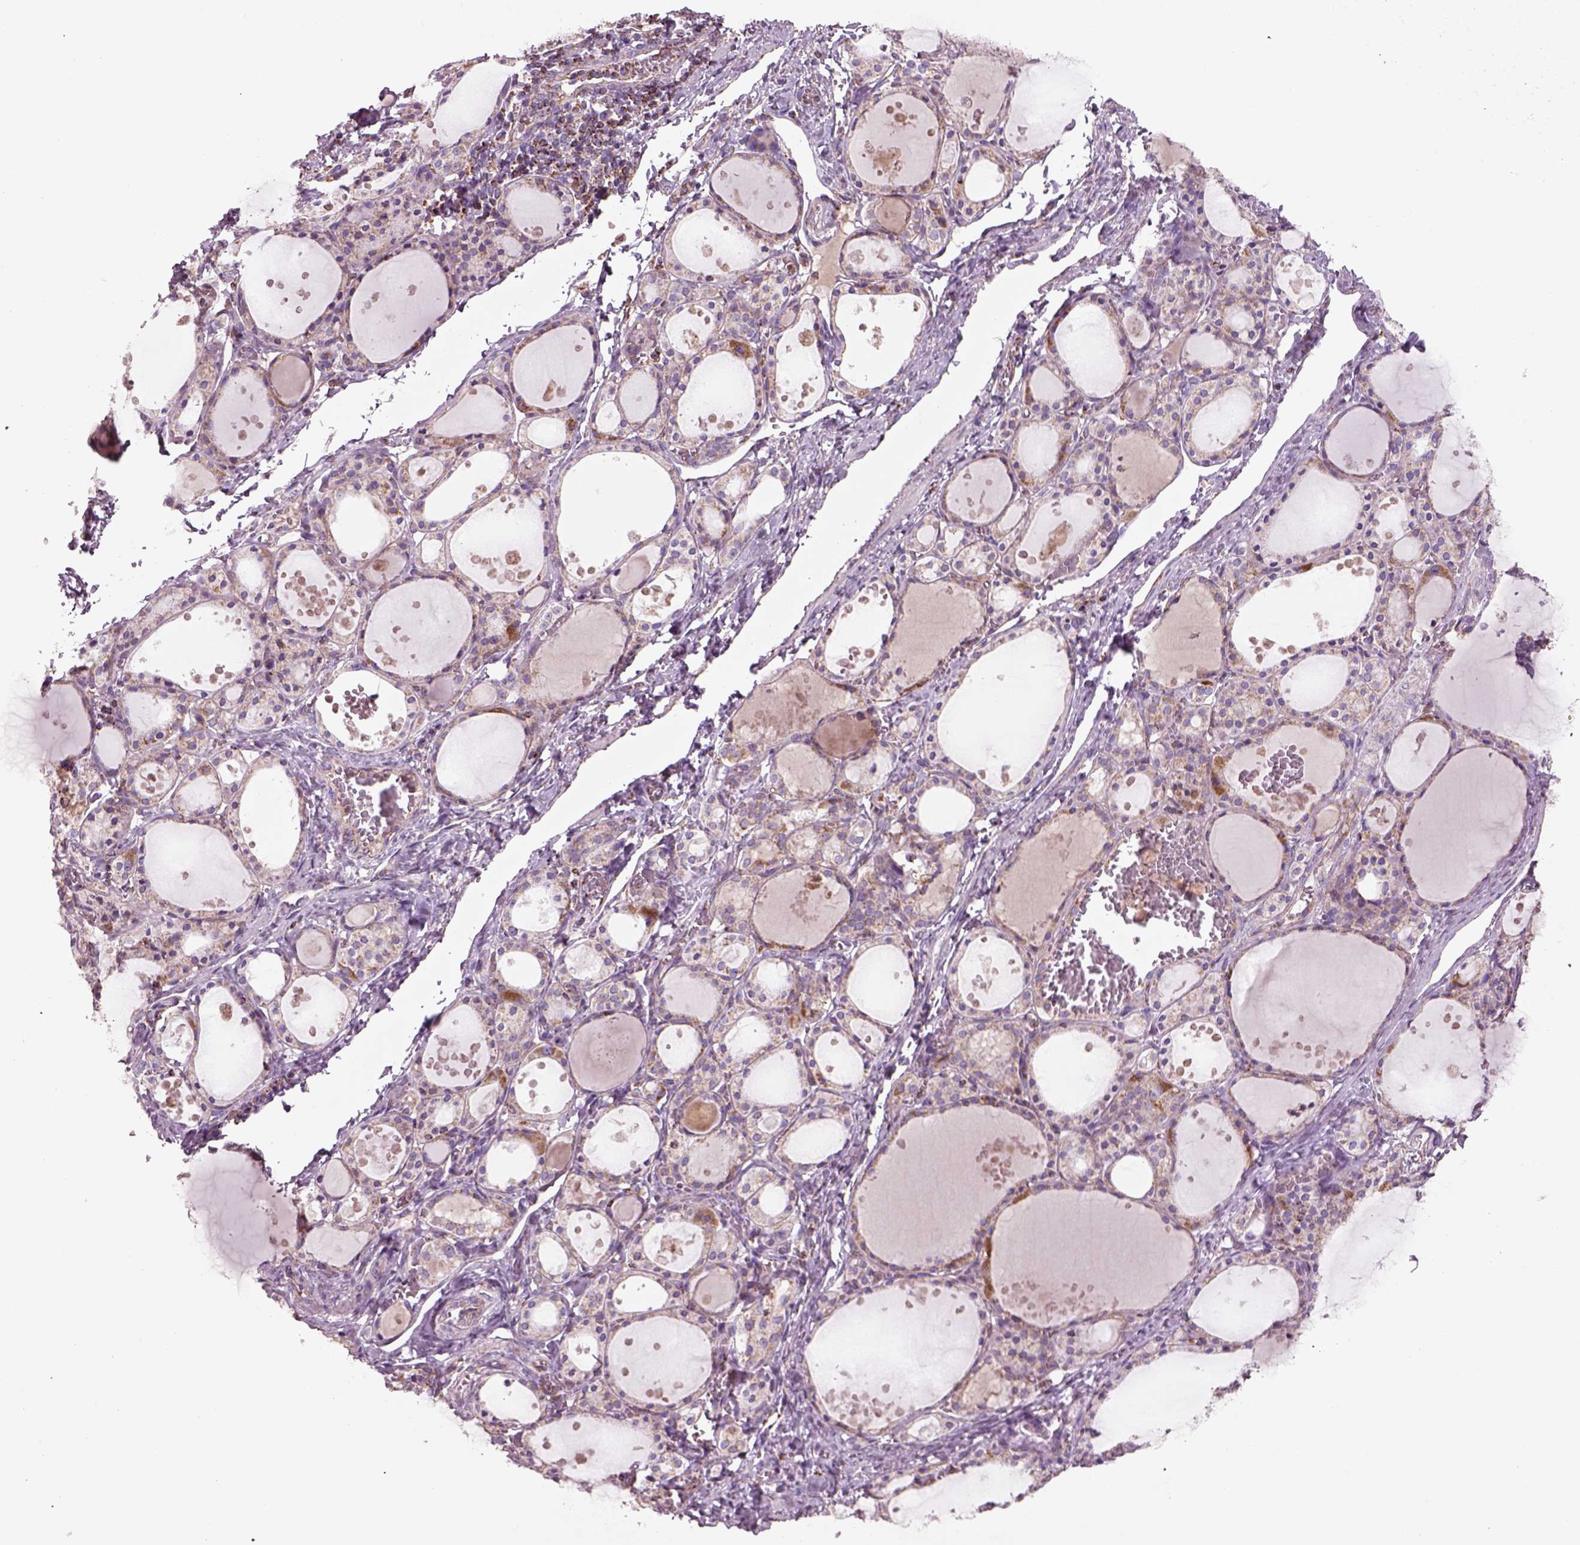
{"staining": {"intensity": "moderate", "quantity": ">75%", "location": "cytoplasmic/membranous"}, "tissue": "thyroid gland", "cell_type": "Glandular cells", "image_type": "normal", "snomed": [{"axis": "morphology", "description": "Normal tissue, NOS"}, {"axis": "topography", "description": "Thyroid gland"}], "caption": "Glandular cells demonstrate medium levels of moderate cytoplasmic/membranous expression in about >75% of cells in normal thyroid gland.", "gene": "SLC25A24", "patient": {"sex": "male", "age": 68}}